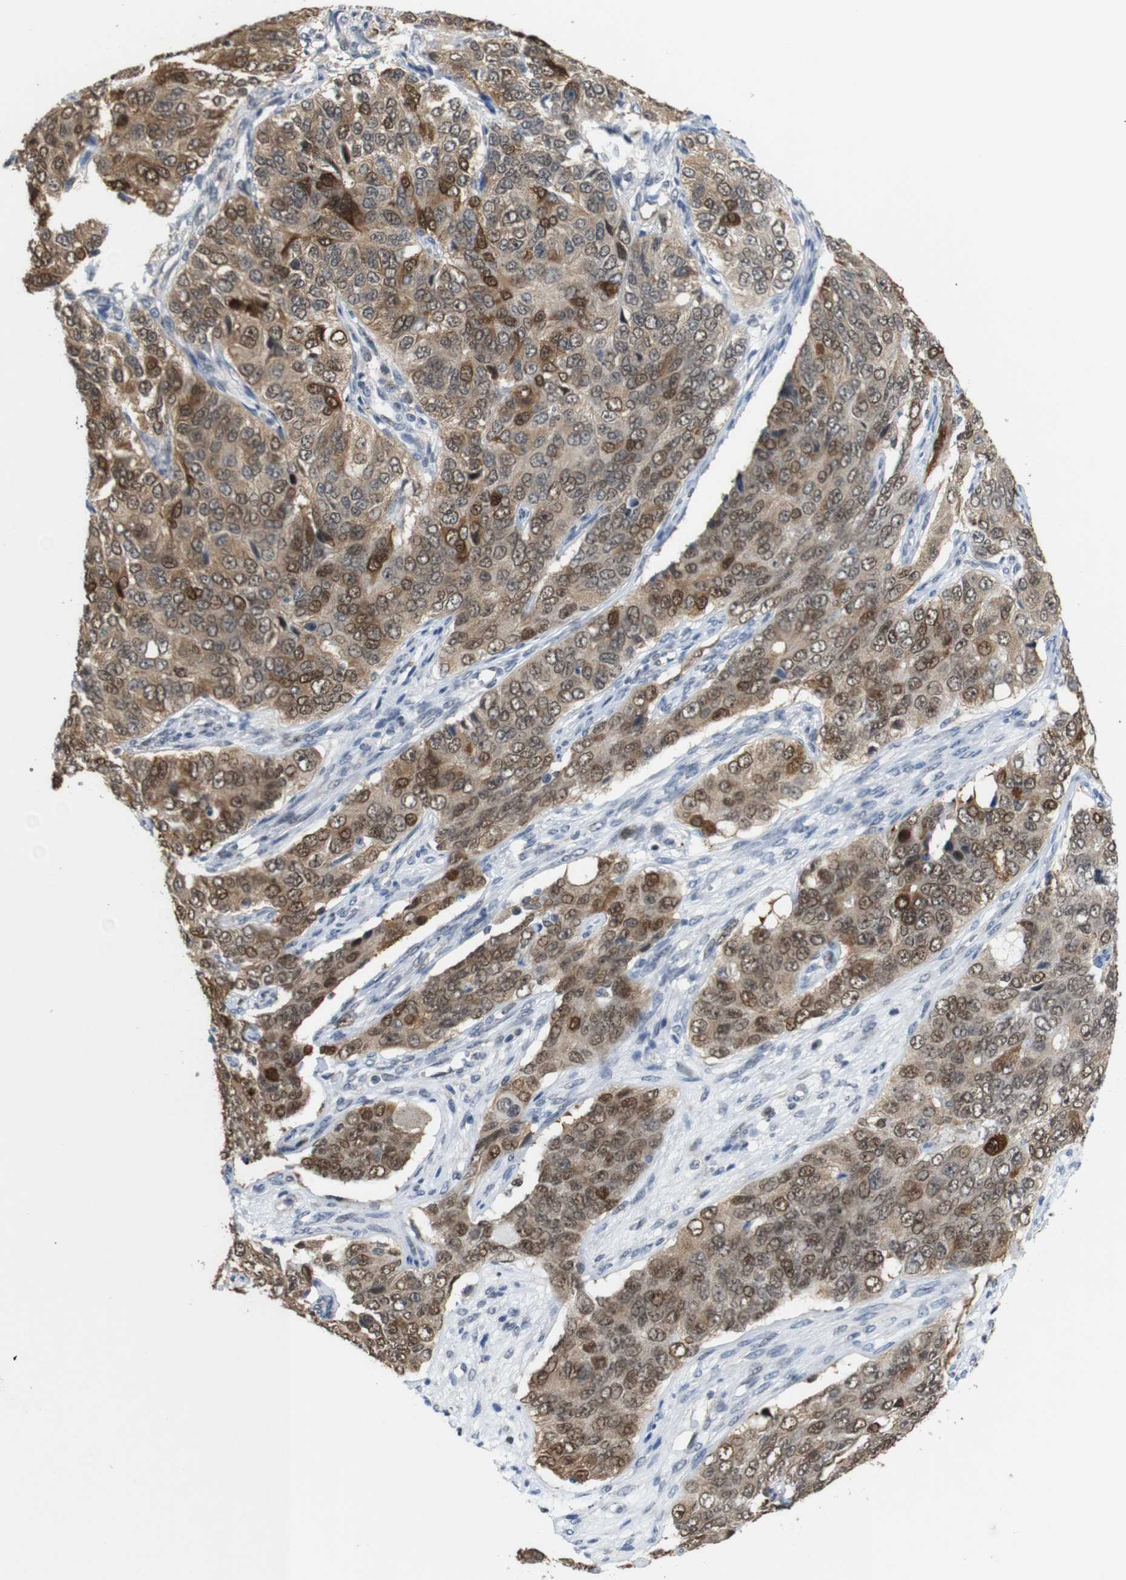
{"staining": {"intensity": "moderate", "quantity": ">75%", "location": "cytoplasmic/membranous,nuclear"}, "tissue": "ovarian cancer", "cell_type": "Tumor cells", "image_type": "cancer", "snomed": [{"axis": "morphology", "description": "Carcinoma, endometroid"}, {"axis": "topography", "description": "Ovary"}], "caption": "DAB immunohistochemical staining of ovarian cancer exhibits moderate cytoplasmic/membranous and nuclear protein positivity in about >75% of tumor cells. (Stains: DAB (3,3'-diaminobenzidine) in brown, nuclei in blue, Microscopy: brightfield microscopy at high magnification).", "gene": "PNMA8A", "patient": {"sex": "female", "age": 51}}